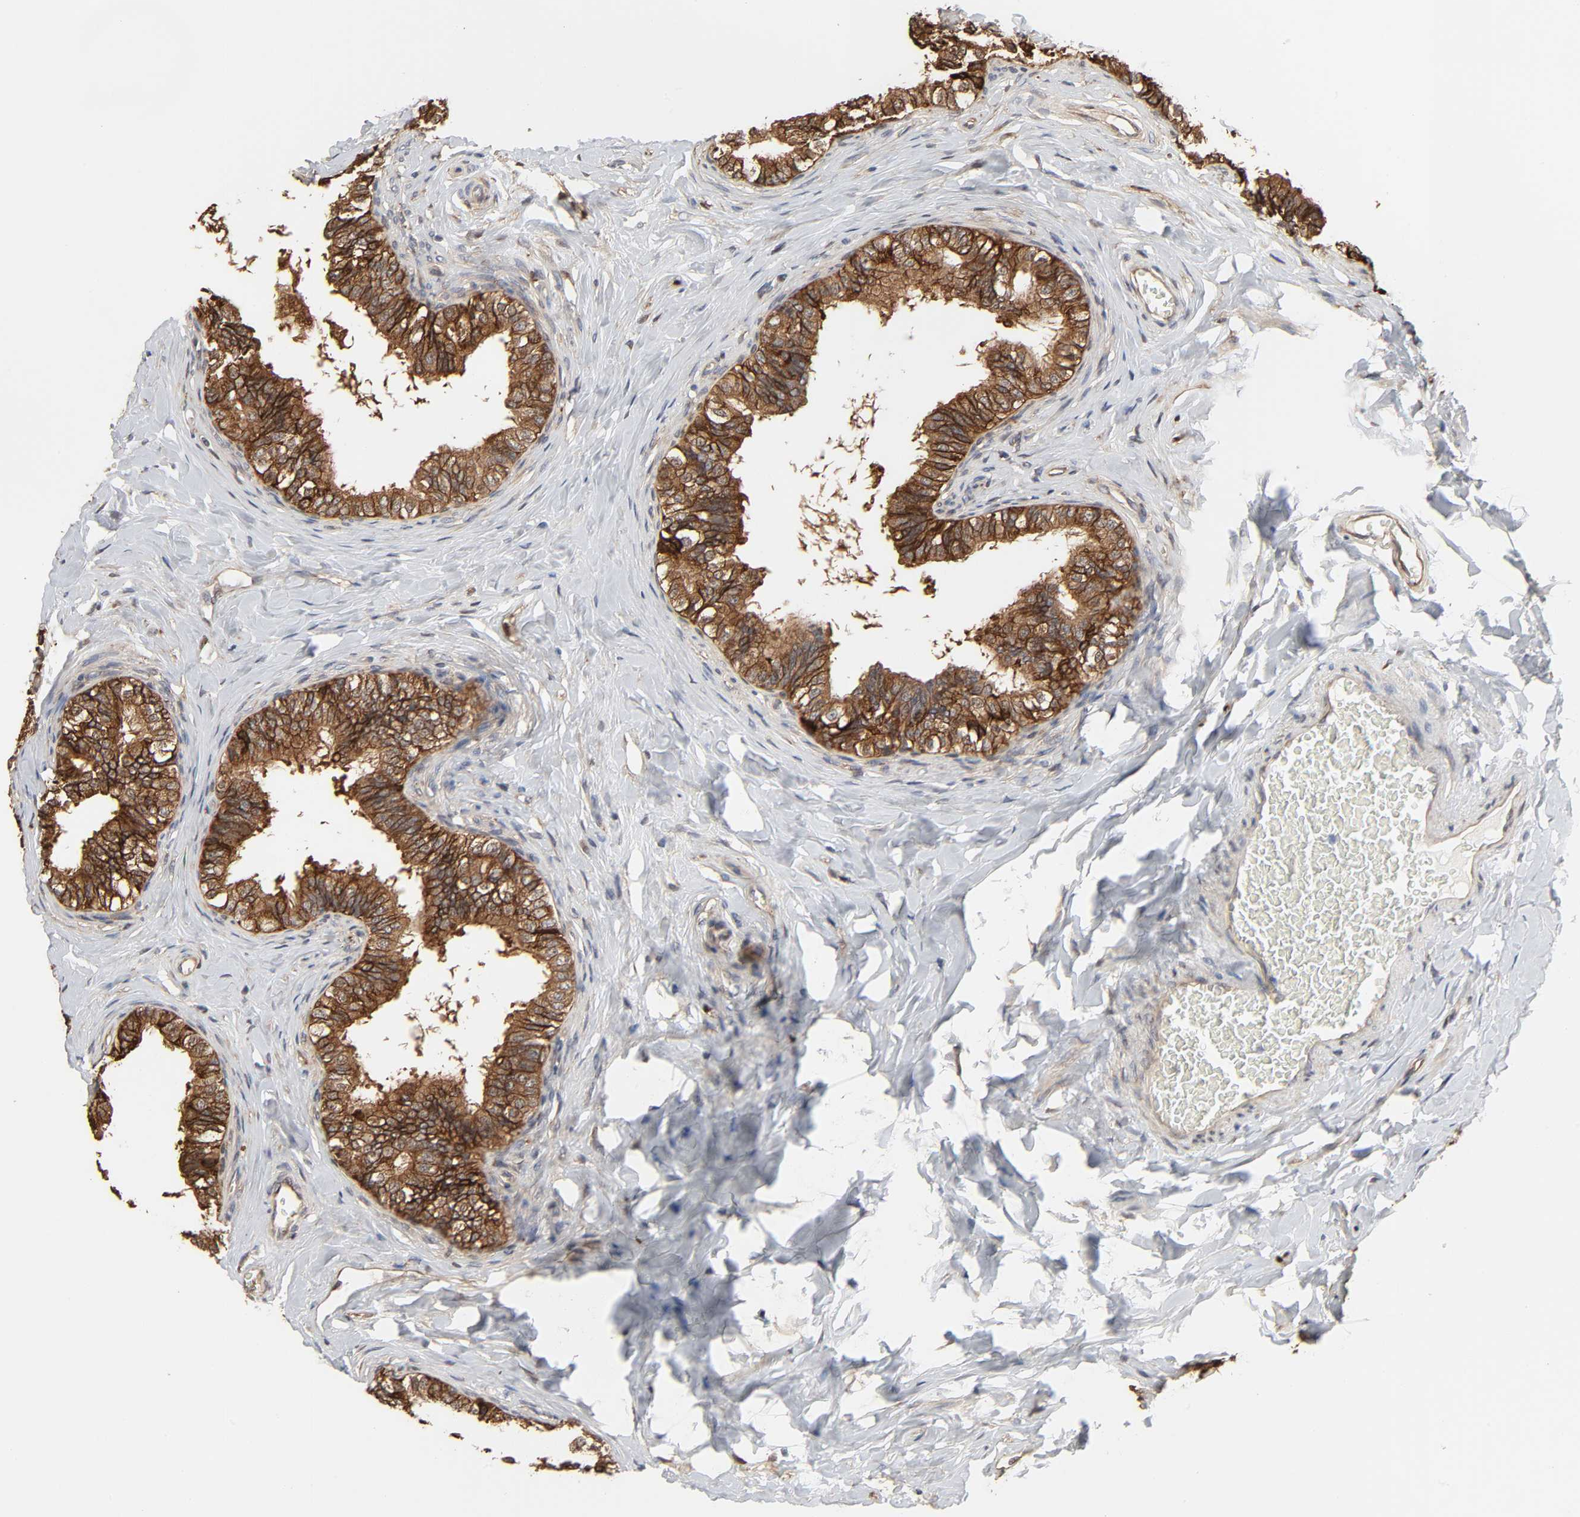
{"staining": {"intensity": "strong", "quantity": ">75%", "location": "cytoplasmic/membranous"}, "tissue": "epididymis", "cell_type": "Glandular cells", "image_type": "normal", "snomed": [{"axis": "morphology", "description": "Normal tissue, NOS"}, {"axis": "topography", "description": "Soft tissue"}, {"axis": "topography", "description": "Epididymis"}], "caption": "Epididymis stained with DAB immunohistochemistry (IHC) demonstrates high levels of strong cytoplasmic/membranous staining in approximately >75% of glandular cells.", "gene": "NDRG2", "patient": {"sex": "male", "age": 26}}